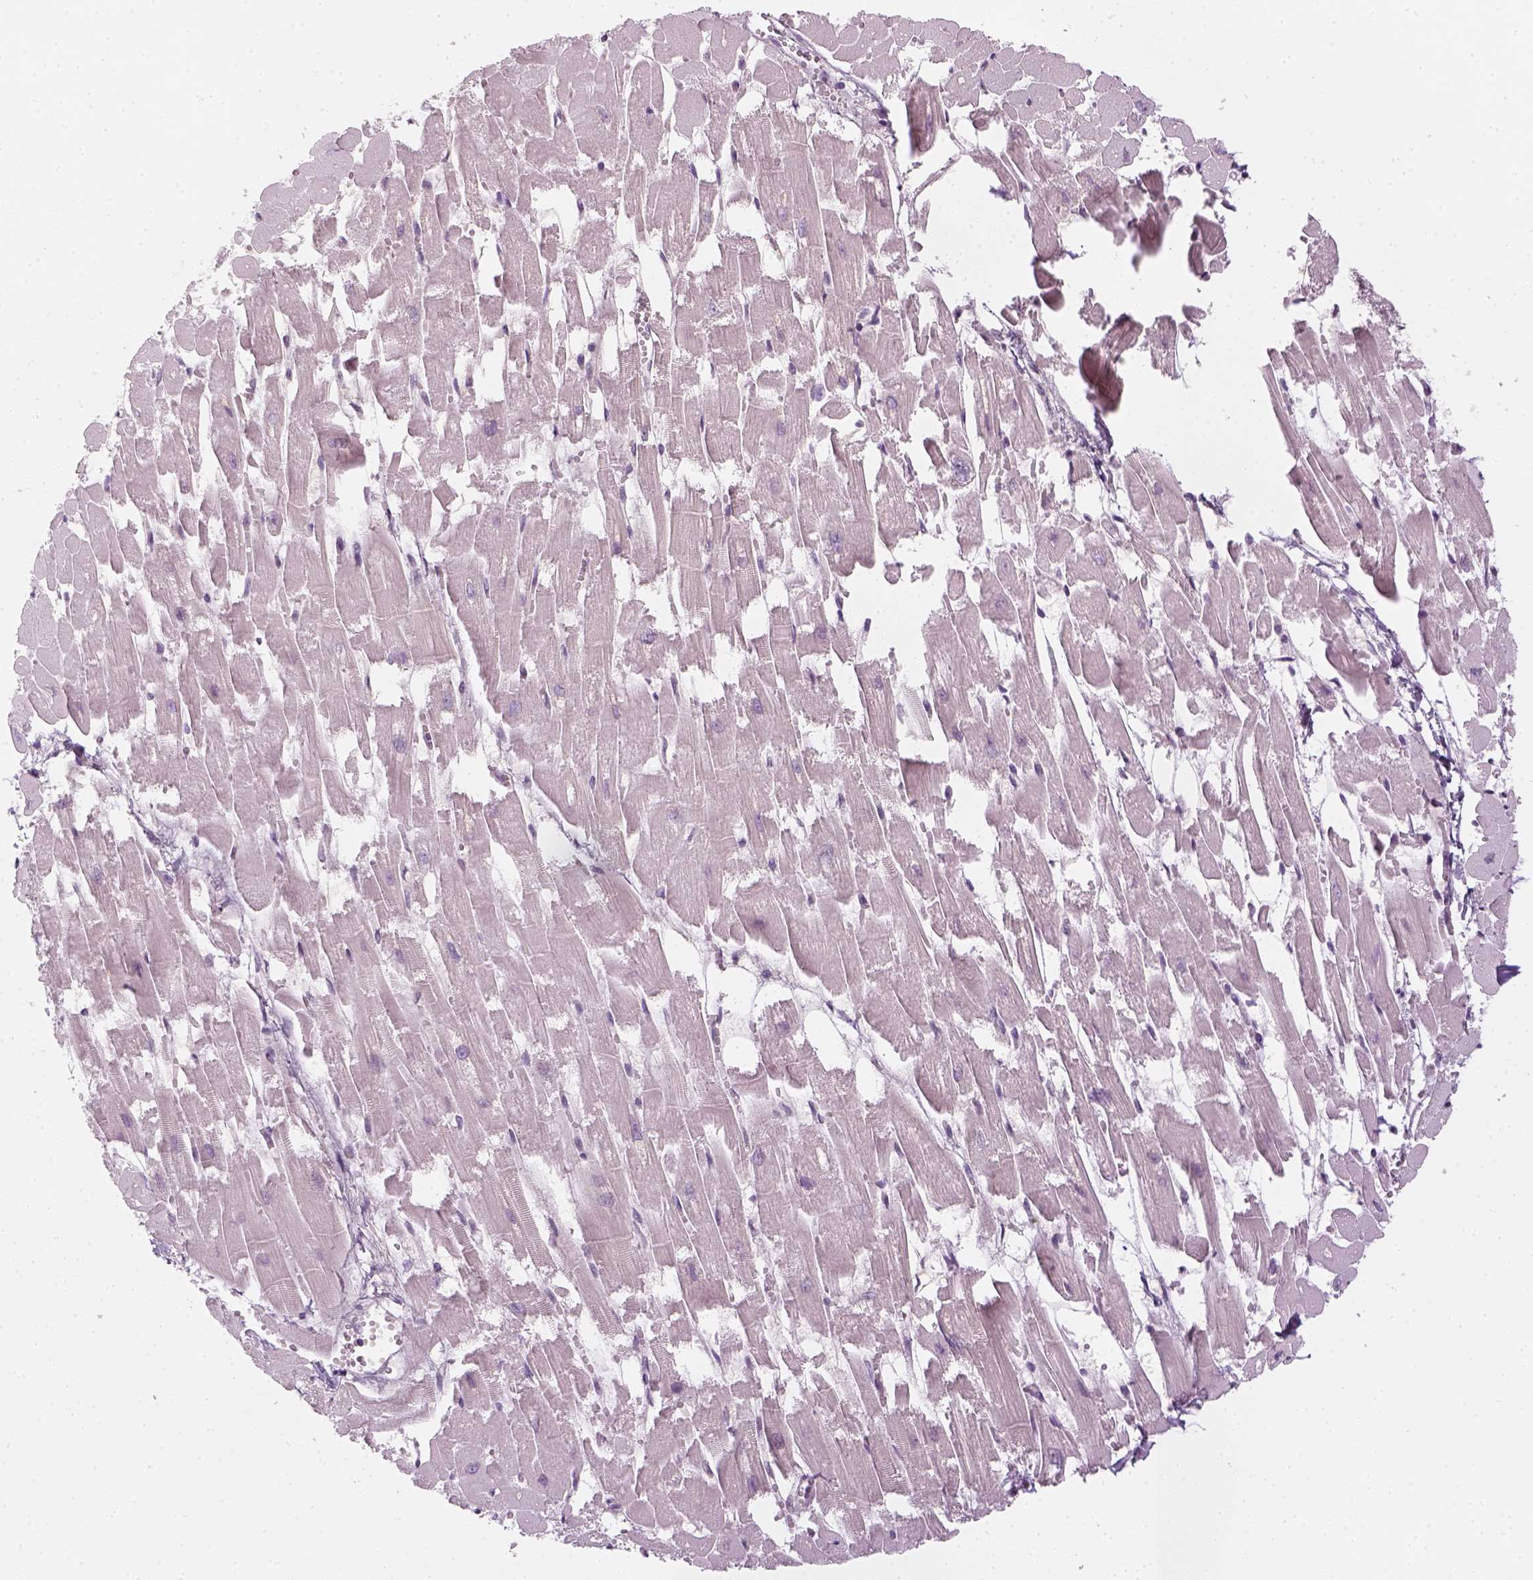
{"staining": {"intensity": "negative", "quantity": "none", "location": "none"}, "tissue": "heart muscle", "cell_type": "Cardiomyocytes", "image_type": "normal", "snomed": [{"axis": "morphology", "description": "Normal tissue, NOS"}, {"axis": "topography", "description": "Heart"}], "caption": "Immunohistochemical staining of unremarkable heart muscle reveals no significant positivity in cardiomyocytes.", "gene": "MAGEB3", "patient": {"sex": "female", "age": 52}}